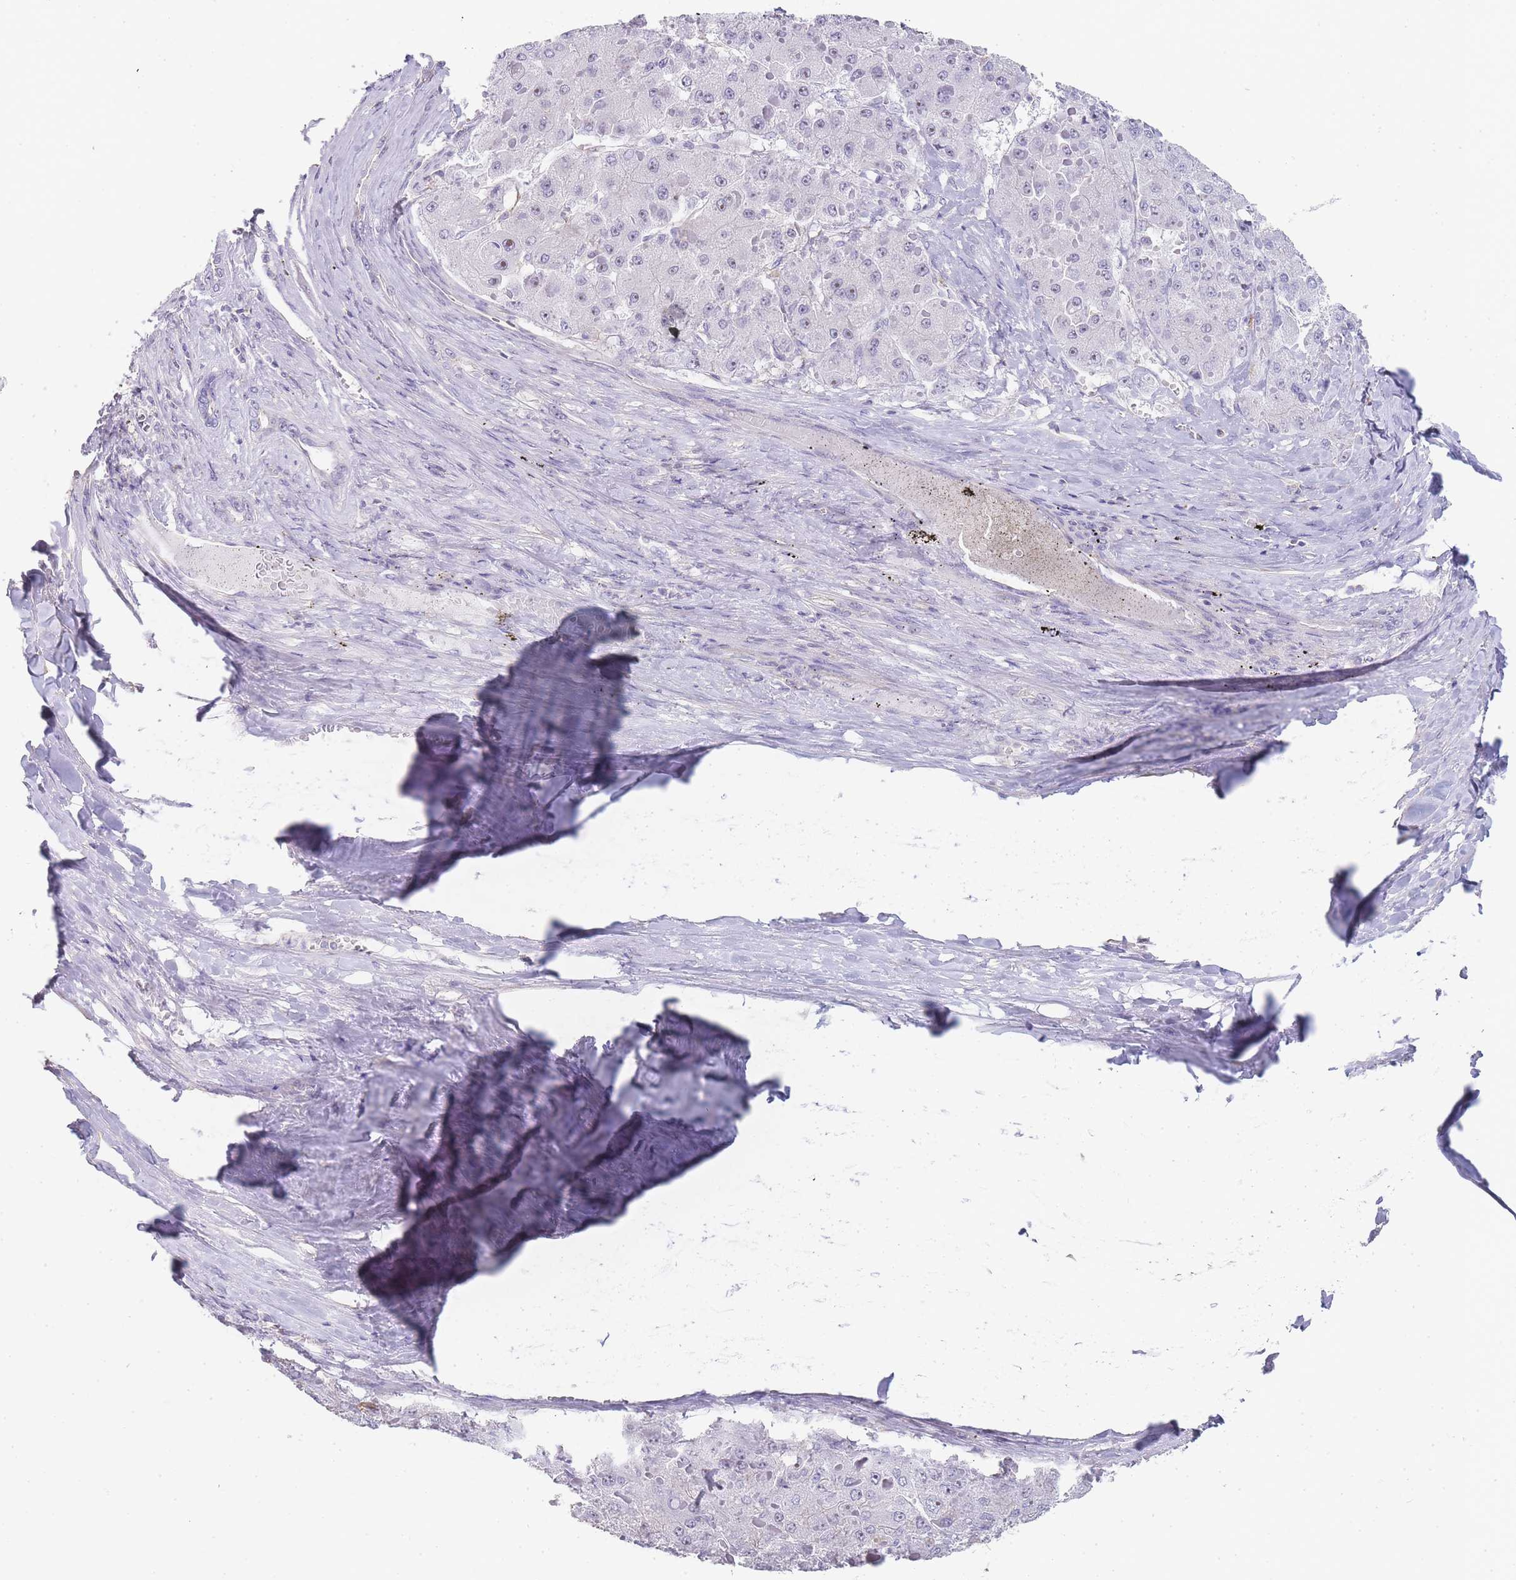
{"staining": {"intensity": "negative", "quantity": "none", "location": "none"}, "tissue": "liver cancer", "cell_type": "Tumor cells", "image_type": "cancer", "snomed": [{"axis": "morphology", "description": "Carcinoma, Hepatocellular, NOS"}, {"axis": "topography", "description": "Liver"}], "caption": "Protein analysis of liver cancer (hepatocellular carcinoma) shows no significant expression in tumor cells.", "gene": "NOP14", "patient": {"sex": "female", "age": 73}}